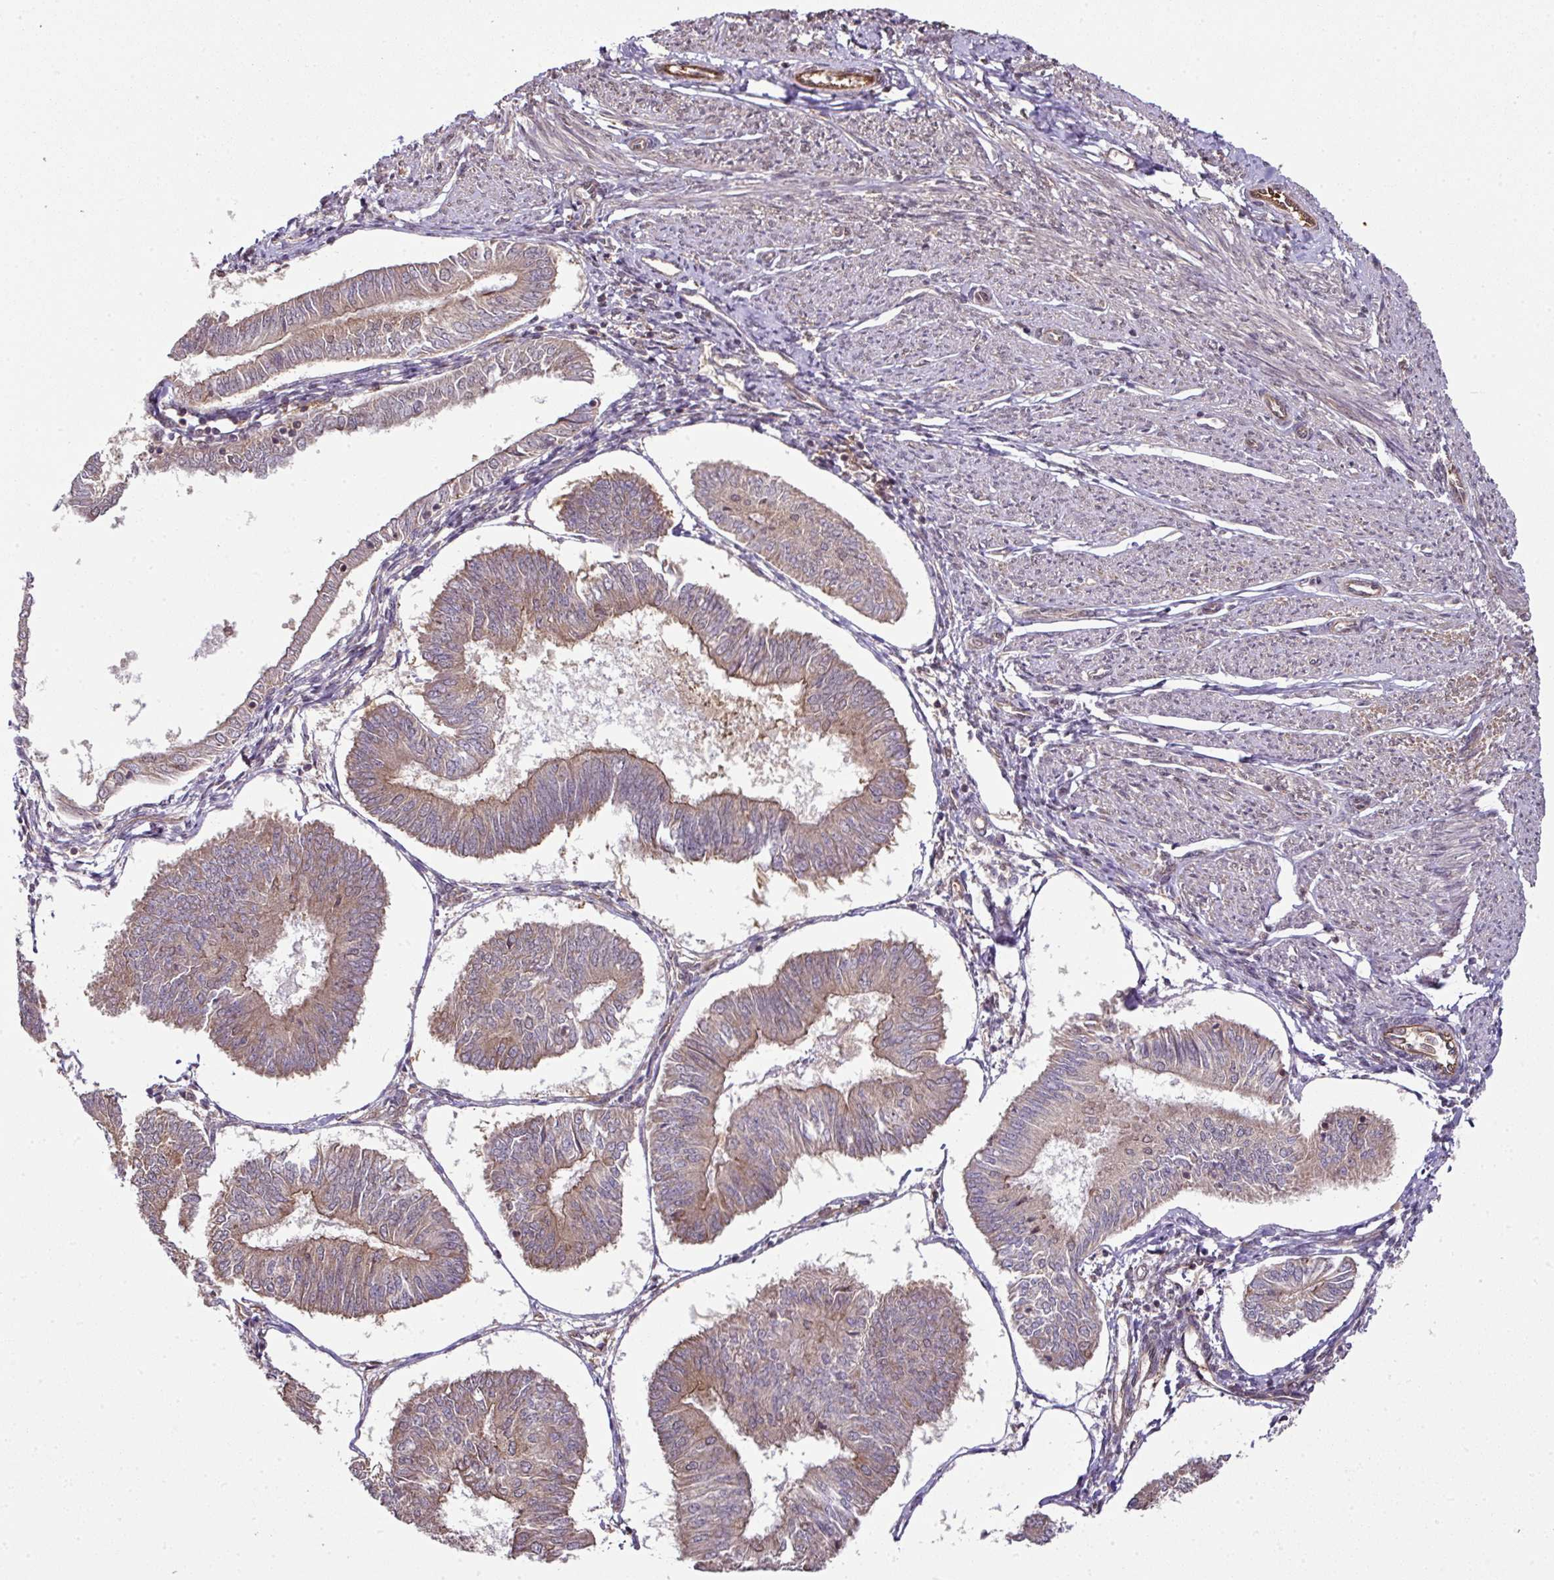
{"staining": {"intensity": "weak", "quantity": "25%-75%", "location": "cytoplasmic/membranous"}, "tissue": "endometrial cancer", "cell_type": "Tumor cells", "image_type": "cancer", "snomed": [{"axis": "morphology", "description": "Adenocarcinoma, NOS"}, {"axis": "topography", "description": "Endometrium"}], "caption": "This image reveals endometrial adenocarcinoma stained with immunohistochemistry (IHC) to label a protein in brown. The cytoplasmic/membranous of tumor cells show weak positivity for the protein. Nuclei are counter-stained blue.", "gene": "ANKRD18A", "patient": {"sex": "female", "age": 58}}